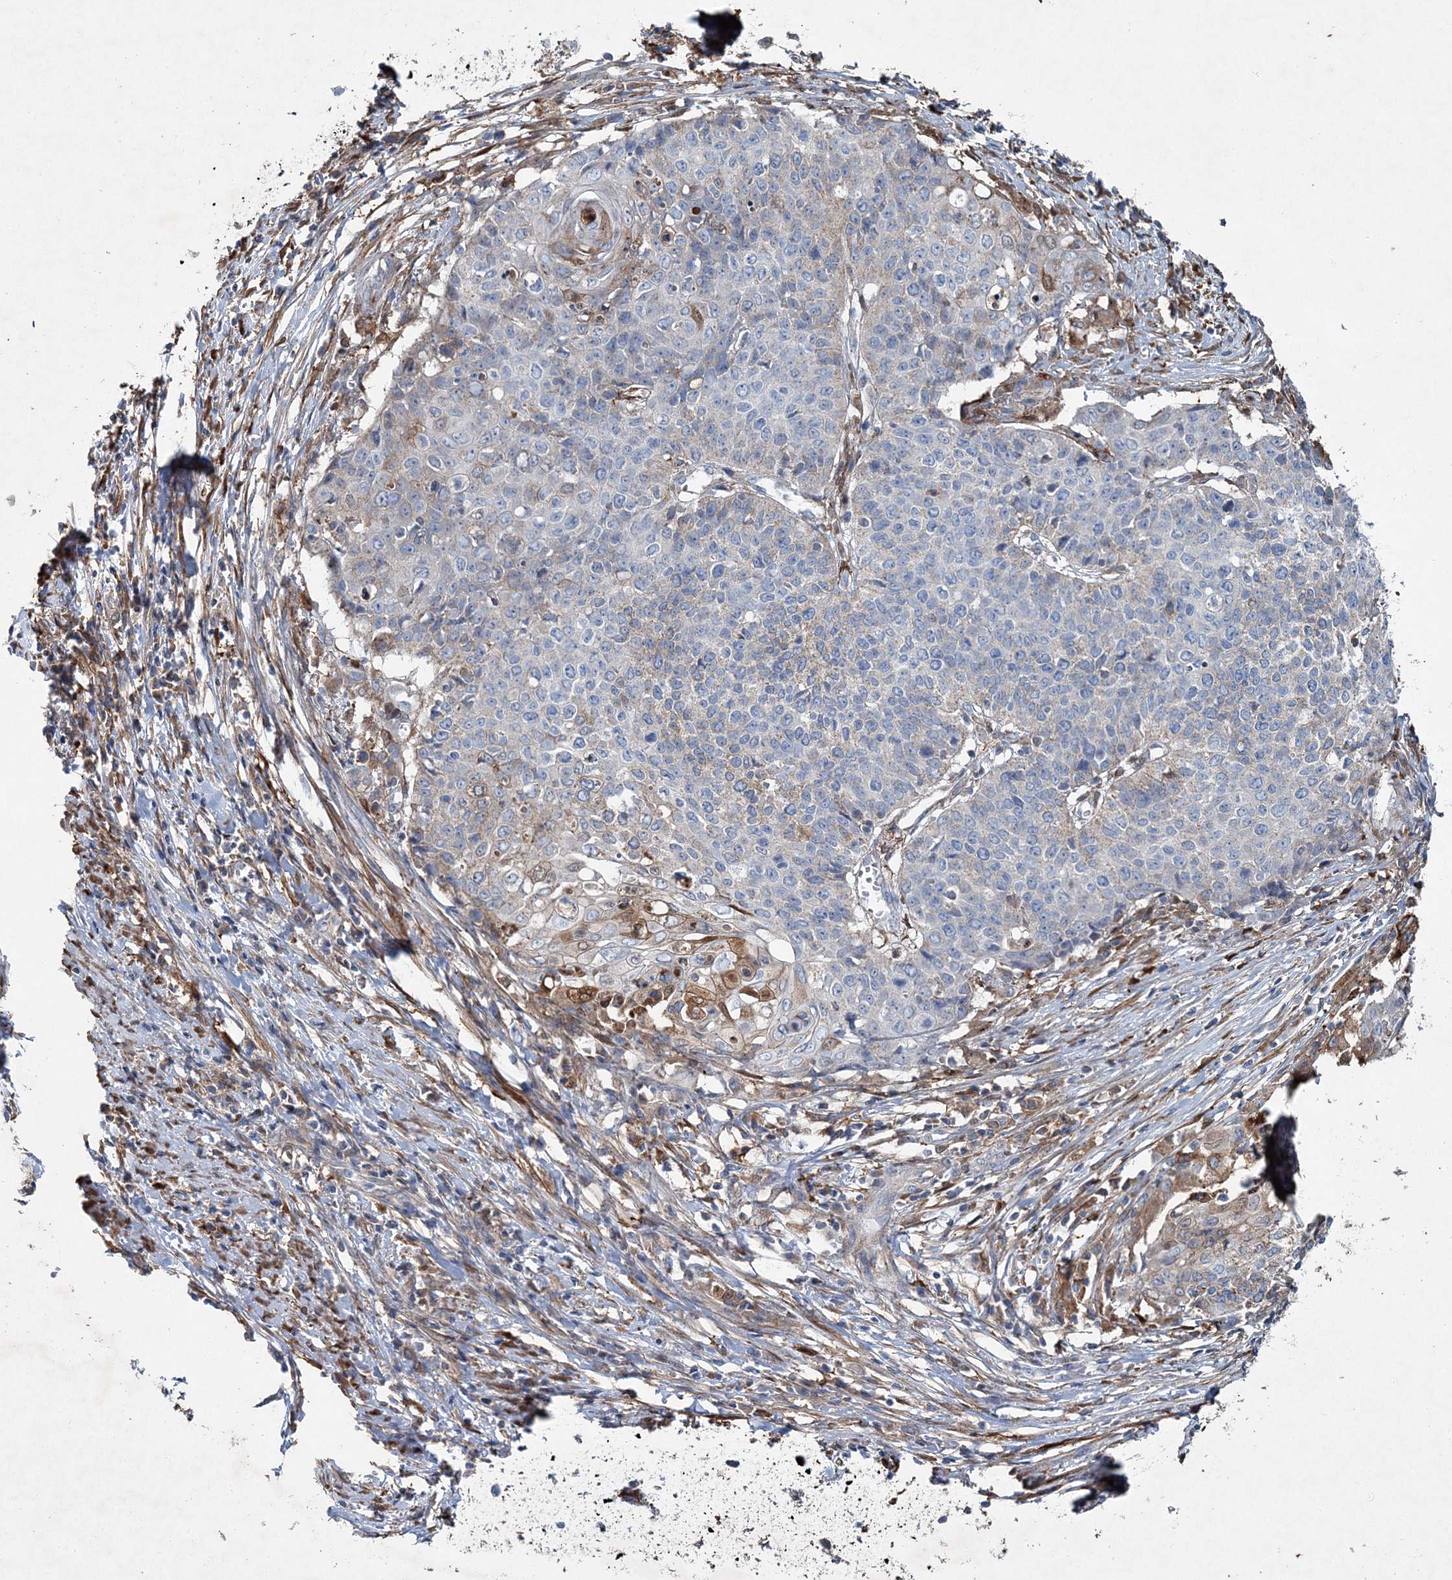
{"staining": {"intensity": "negative", "quantity": "none", "location": "none"}, "tissue": "cervical cancer", "cell_type": "Tumor cells", "image_type": "cancer", "snomed": [{"axis": "morphology", "description": "Squamous cell carcinoma, NOS"}, {"axis": "topography", "description": "Cervix"}], "caption": "This is a histopathology image of immunohistochemistry staining of cervical cancer, which shows no expression in tumor cells. (DAB (3,3'-diaminobenzidine) immunohistochemistry (IHC) visualized using brightfield microscopy, high magnification).", "gene": "SPOPL", "patient": {"sex": "female", "age": 39}}